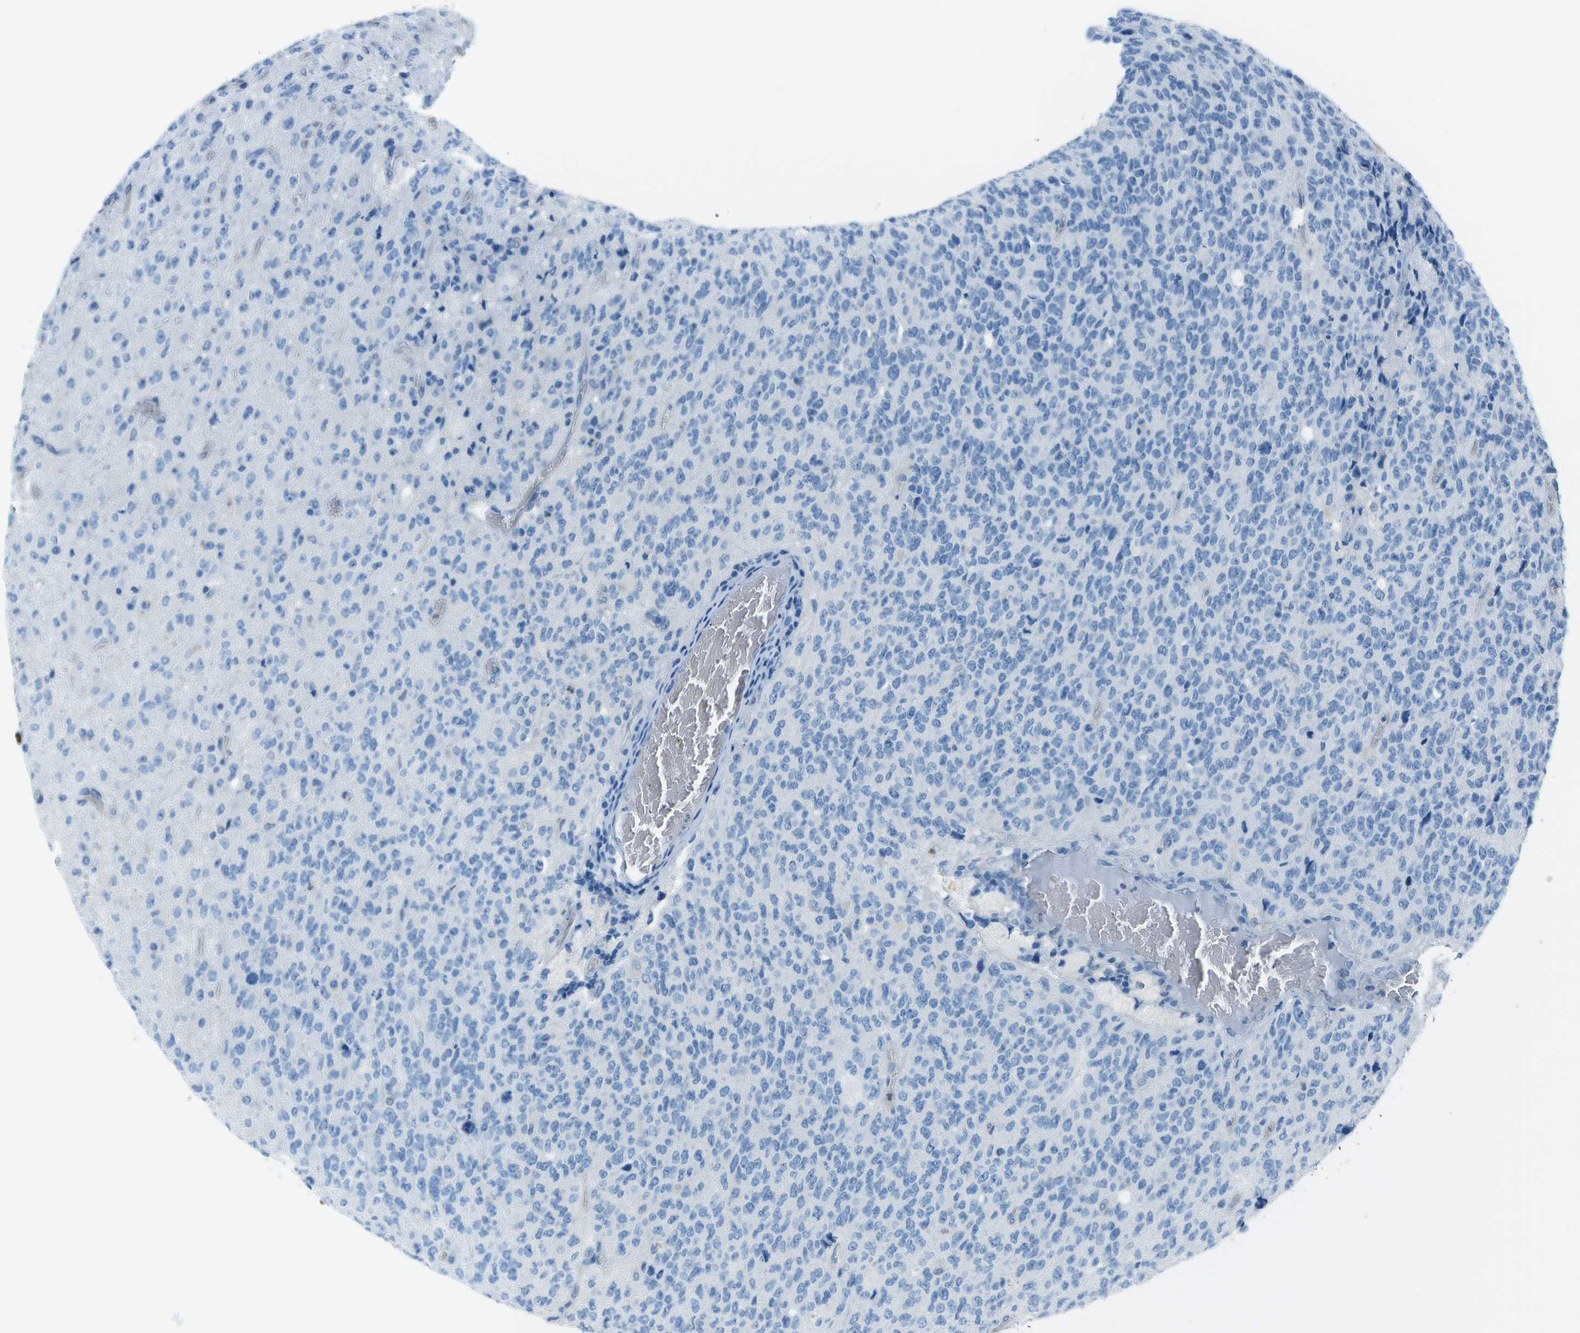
{"staining": {"intensity": "negative", "quantity": "none", "location": "none"}, "tissue": "glioma", "cell_type": "Tumor cells", "image_type": "cancer", "snomed": [{"axis": "morphology", "description": "Glioma, malignant, High grade"}, {"axis": "topography", "description": "pancreas cauda"}], "caption": "The histopathology image displays no significant positivity in tumor cells of malignant glioma (high-grade).", "gene": "ASL", "patient": {"sex": "male", "age": 60}}